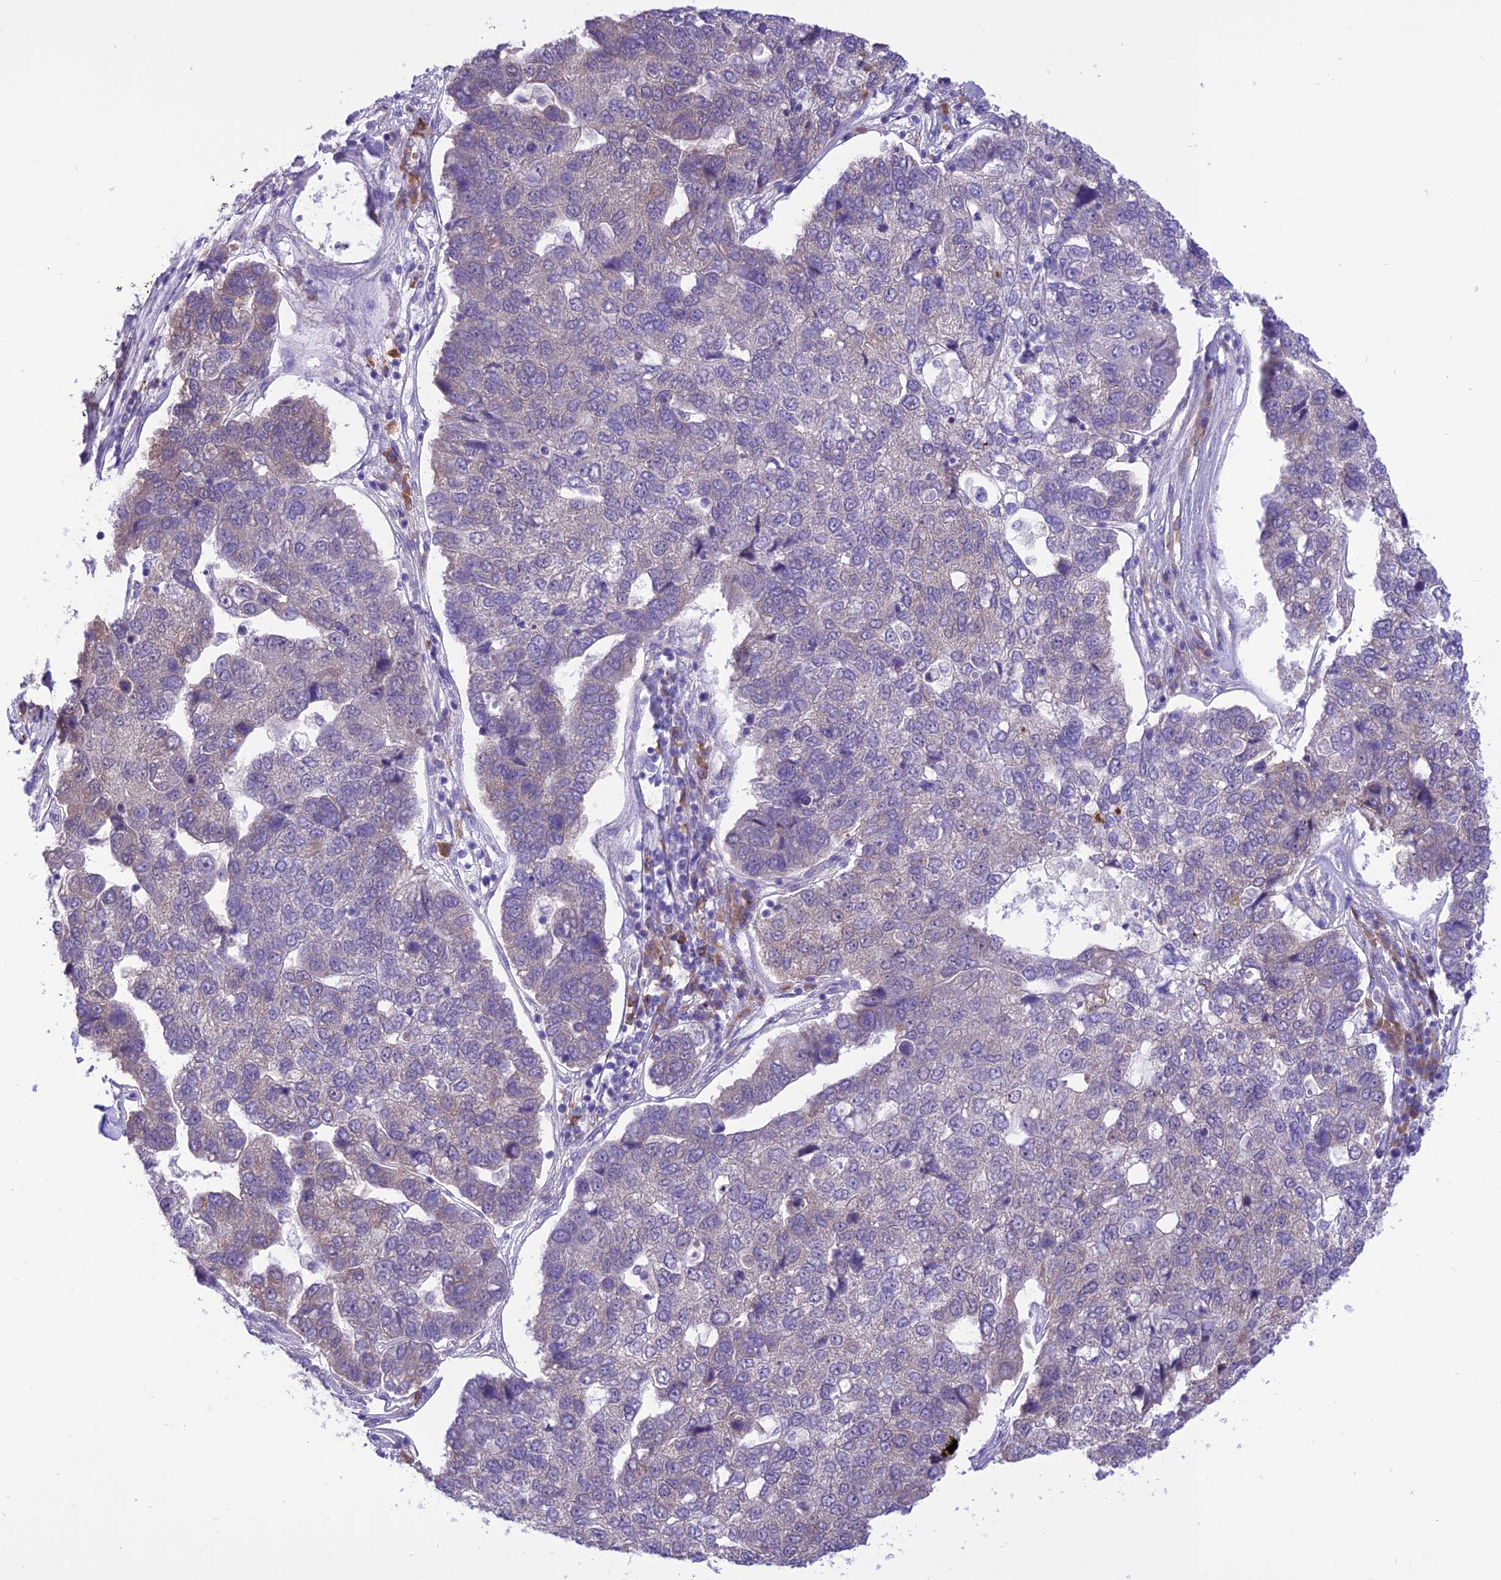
{"staining": {"intensity": "weak", "quantity": "<25%", "location": "cytoplasmic/membranous"}, "tissue": "pancreatic cancer", "cell_type": "Tumor cells", "image_type": "cancer", "snomed": [{"axis": "morphology", "description": "Adenocarcinoma, NOS"}, {"axis": "topography", "description": "Pancreas"}], "caption": "Immunohistochemistry (IHC) of human pancreatic cancer shows no expression in tumor cells.", "gene": "RNF126", "patient": {"sex": "female", "age": 61}}